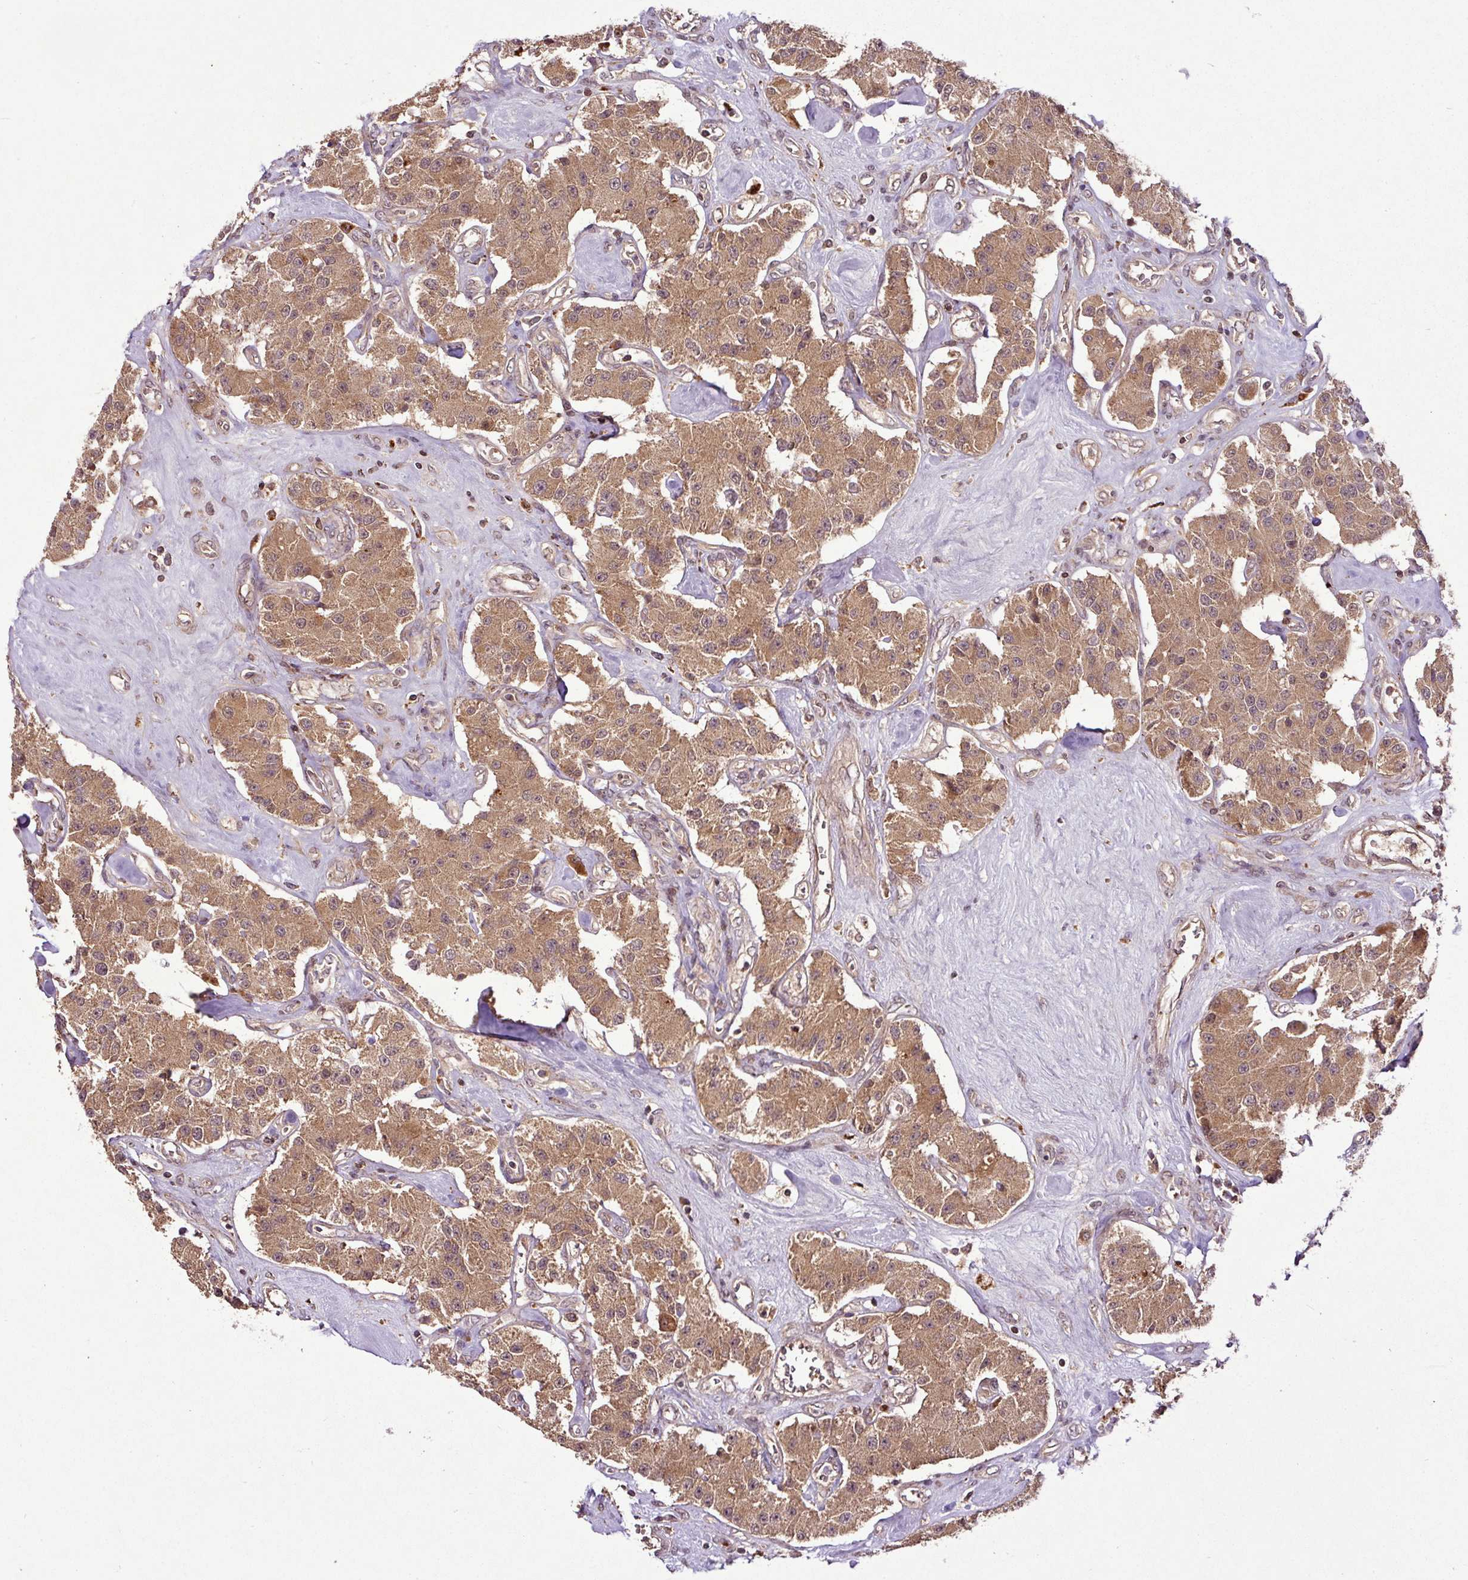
{"staining": {"intensity": "moderate", "quantity": ">75%", "location": "cytoplasmic/membranous,nuclear"}, "tissue": "carcinoid", "cell_type": "Tumor cells", "image_type": "cancer", "snomed": [{"axis": "morphology", "description": "Carcinoid, malignant, NOS"}, {"axis": "topography", "description": "Pancreas"}], "caption": "Protein expression analysis of carcinoid demonstrates moderate cytoplasmic/membranous and nuclear staining in about >75% of tumor cells. Nuclei are stained in blue.", "gene": "FAIM", "patient": {"sex": "male", "age": 41}}